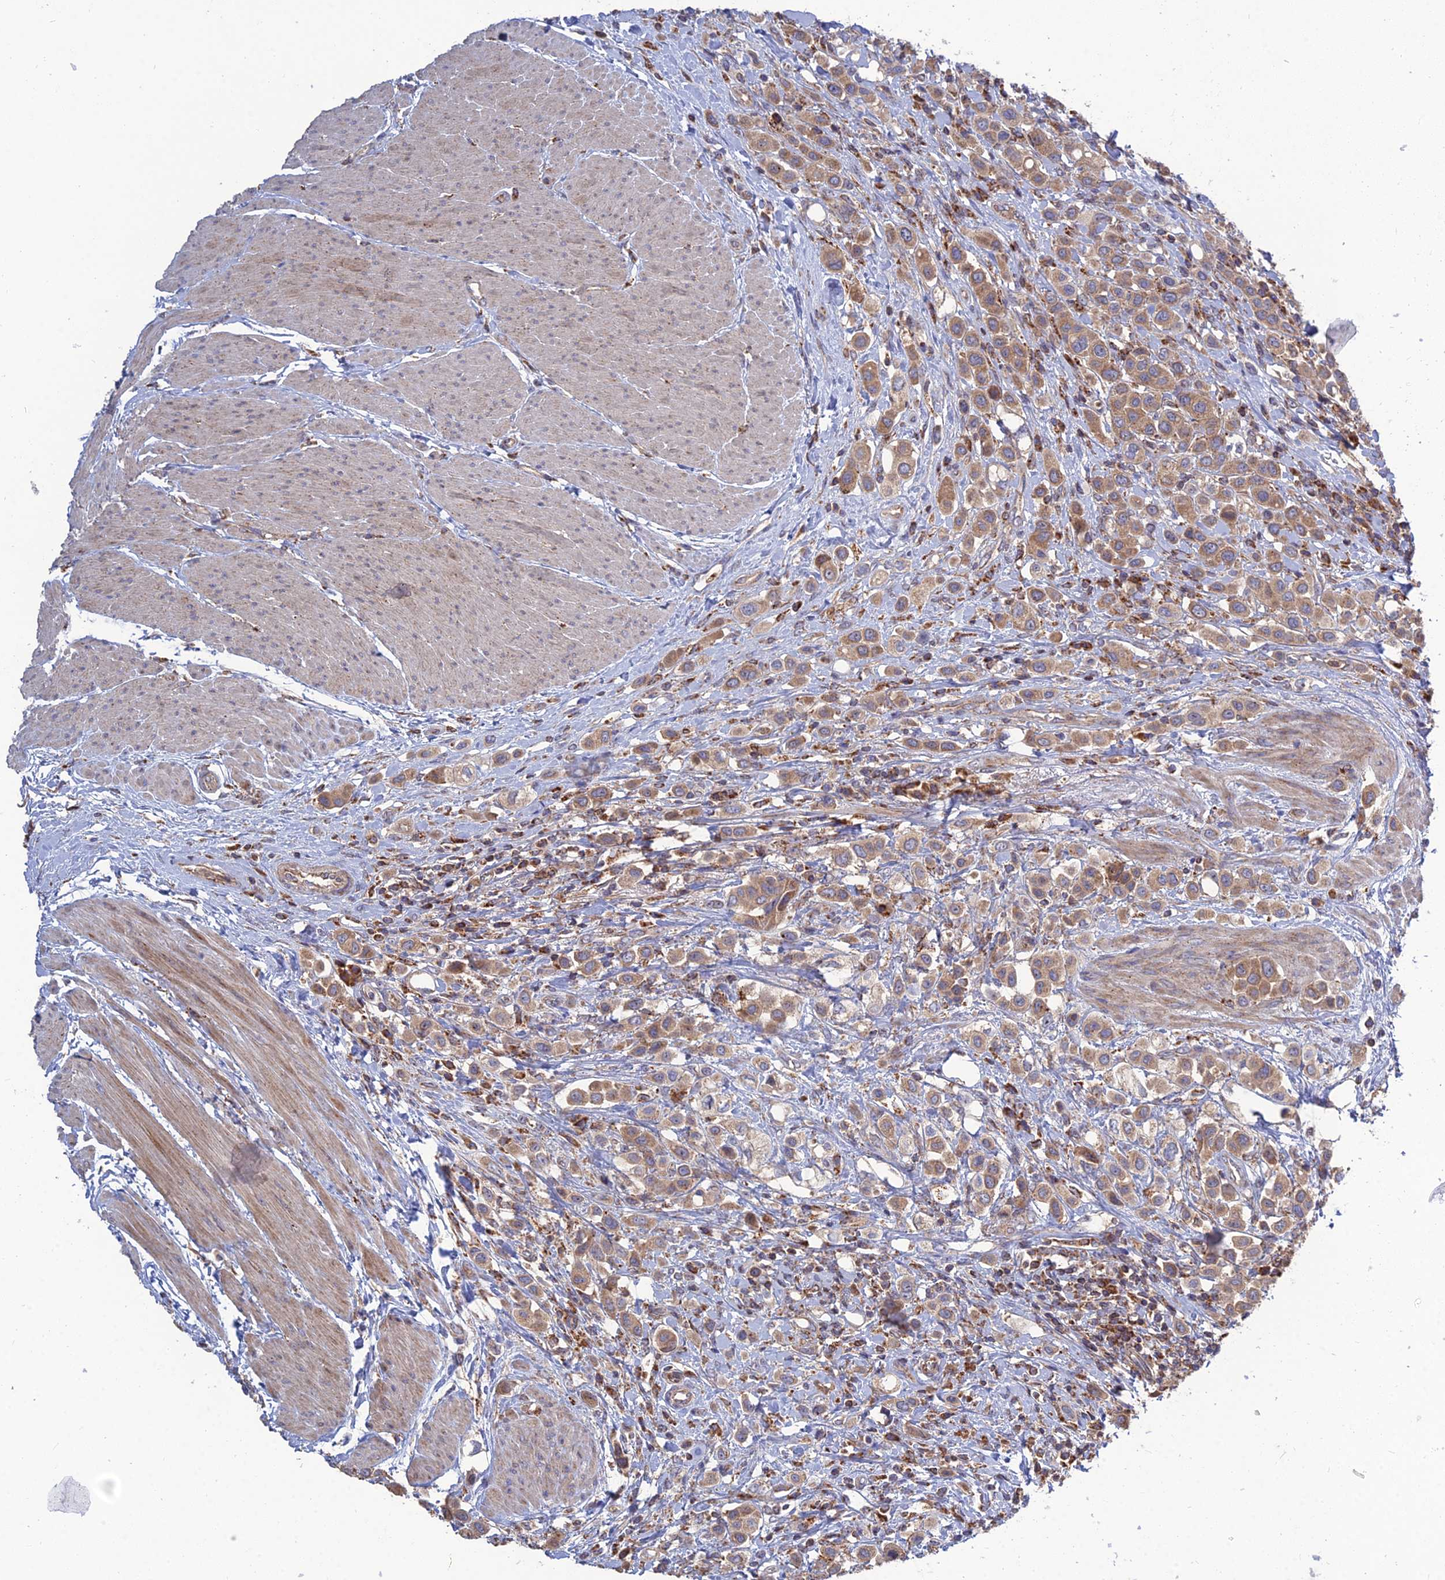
{"staining": {"intensity": "moderate", "quantity": "25%-75%", "location": "cytoplasmic/membranous"}, "tissue": "urothelial cancer", "cell_type": "Tumor cells", "image_type": "cancer", "snomed": [{"axis": "morphology", "description": "Urothelial carcinoma, High grade"}, {"axis": "topography", "description": "Urinary bladder"}], "caption": "High-magnification brightfield microscopy of high-grade urothelial carcinoma stained with DAB (brown) and counterstained with hematoxylin (blue). tumor cells exhibit moderate cytoplasmic/membranous expression is present in about25%-75% of cells.", "gene": "RIC8B", "patient": {"sex": "male", "age": 50}}